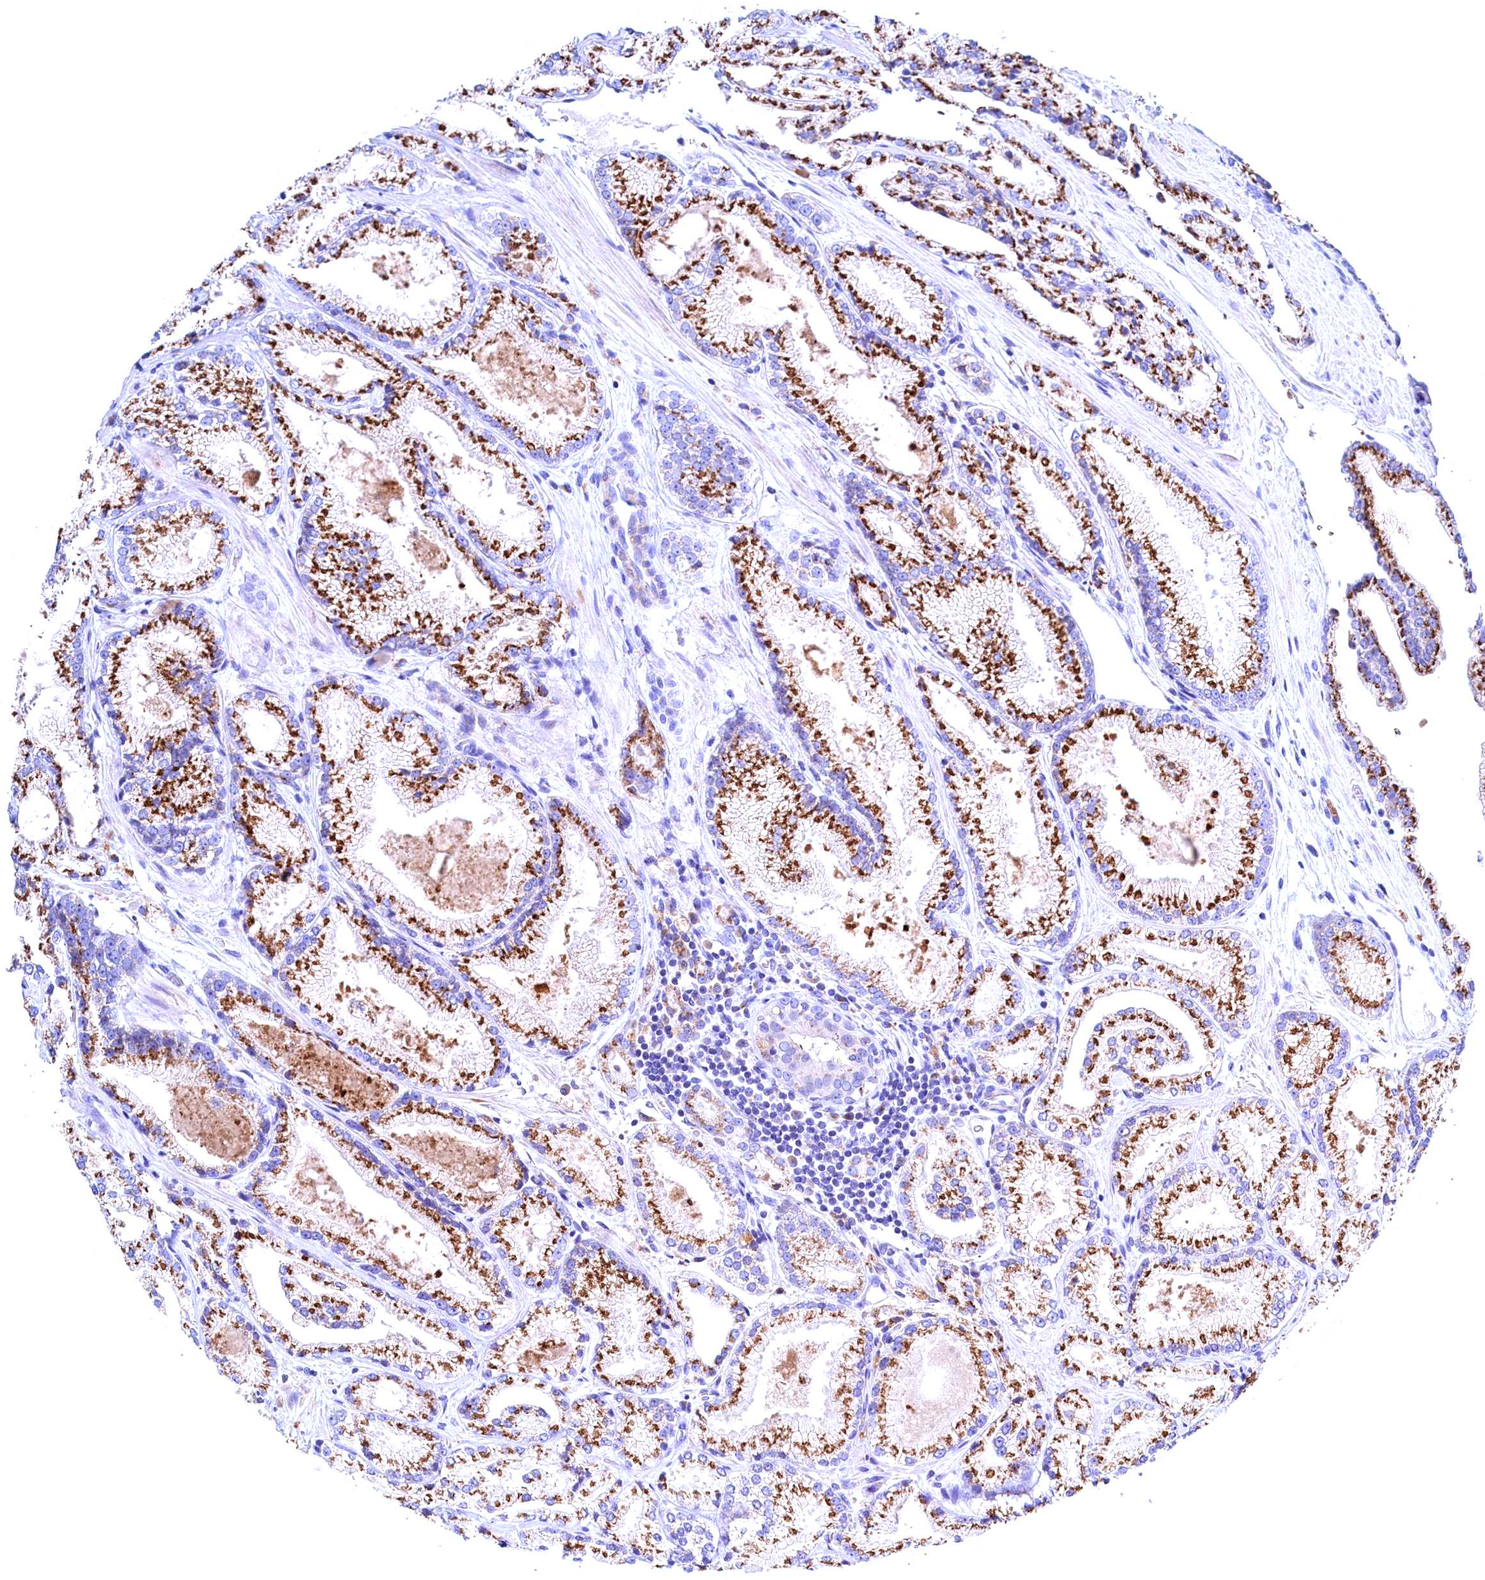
{"staining": {"intensity": "moderate", "quantity": ">75%", "location": "cytoplasmic/membranous"}, "tissue": "prostate cancer", "cell_type": "Tumor cells", "image_type": "cancer", "snomed": [{"axis": "morphology", "description": "Adenocarcinoma, High grade"}, {"axis": "topography", "description": "Prostate"}], "caption": "The histopathology image exhibits a brown stain indicating the presence of a protein in the cytoplasmic/membranous of tumor cells in adenocarcinoma (high-grade) (prostate). The staining was performed using DAB (3,3'-diaminobenzidine) to visualize the protein expression in brown, while the nuclei were stained in blue with hematoxylin (Magnification: 20x).", "gene": "GPR108", "patient": {"sex": "male", "age": 73}}